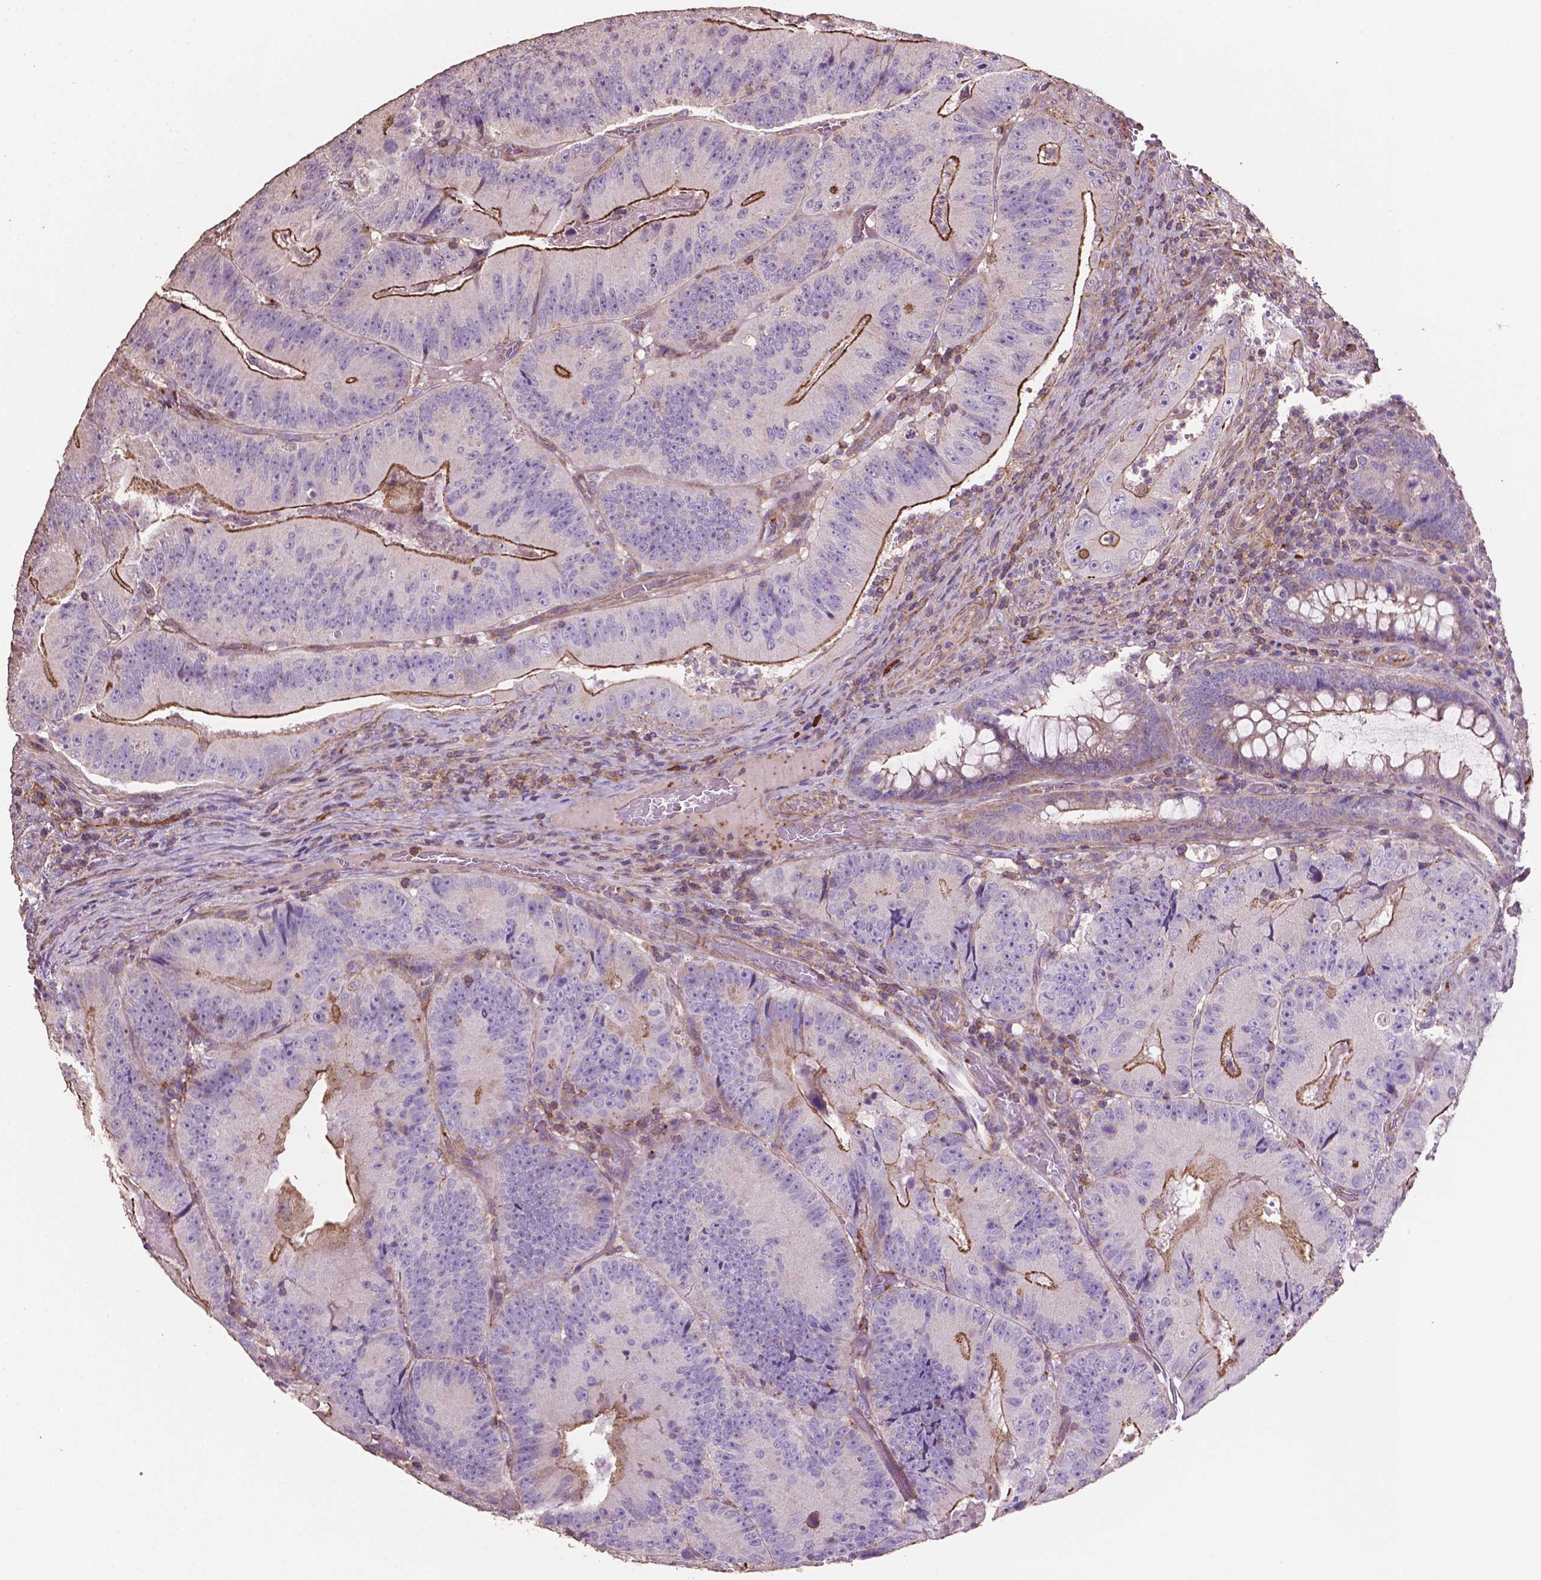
{"staining": {"intensity": "moderate", "quantity": "<25%", "location": "cytoplasmic/membranous"}, "tissue": "colorectal cancer", "cell_type": "Tumor cells", "image_type": "cancer", "snomed": [{"axis": "morphology", "description": "Adenocarcinoma, NOS"}, {"axis": "topography", "description": "Colon"}], "caption": "DAB immunohistochemical staining of colorectal cancer (adenocarcinoma) displays moderate cytoplasmic/membranous protein expression in about <25% of tumor cells.", "gene": "COMMD4", "patient": {"sex": "female", "age": 86}}